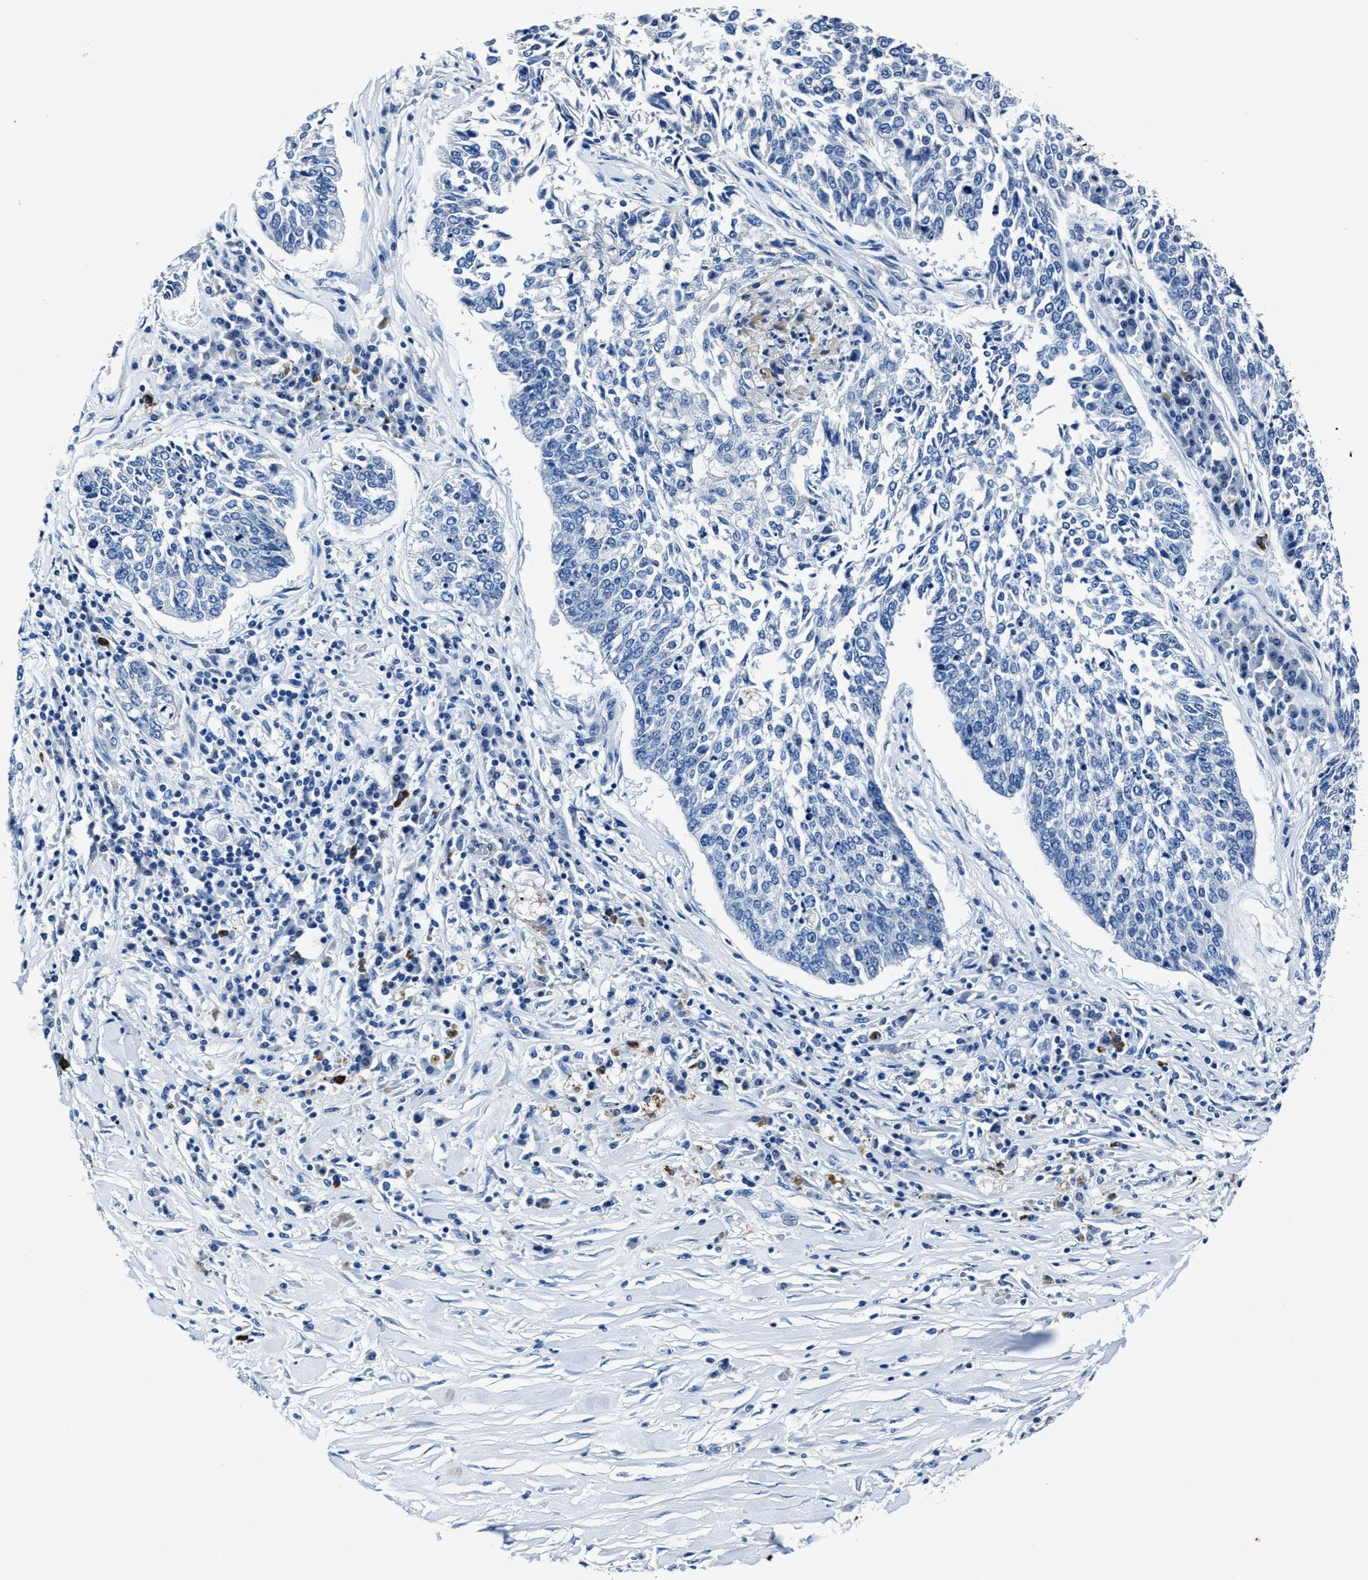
{"staining": {"intensity": "negative", "quantity": "none", "location": "none"}, "tissue": "lung cancer", "cell_type": "Tumor cells", "image_type": "cancer", "snomed": [{"axis": "morphology", "description": "Normal tissue, NOS"}, {"axis": "morphology", "description": "Squamous cell carcinoma, NOS"}, {"axis": "topography", "description": "Cartilage tissue"}, {"axis": "topography", "description": "Bronchus"}, {"axis": "topography", "description": "Lung"}], "caption": "Human lung cancer (squamous cell carcinoma) stained for a protein using IHC displays no positivity in tumor cells.", "gene": "NACAD", "patient": {"sex": "female", "age": 49}}